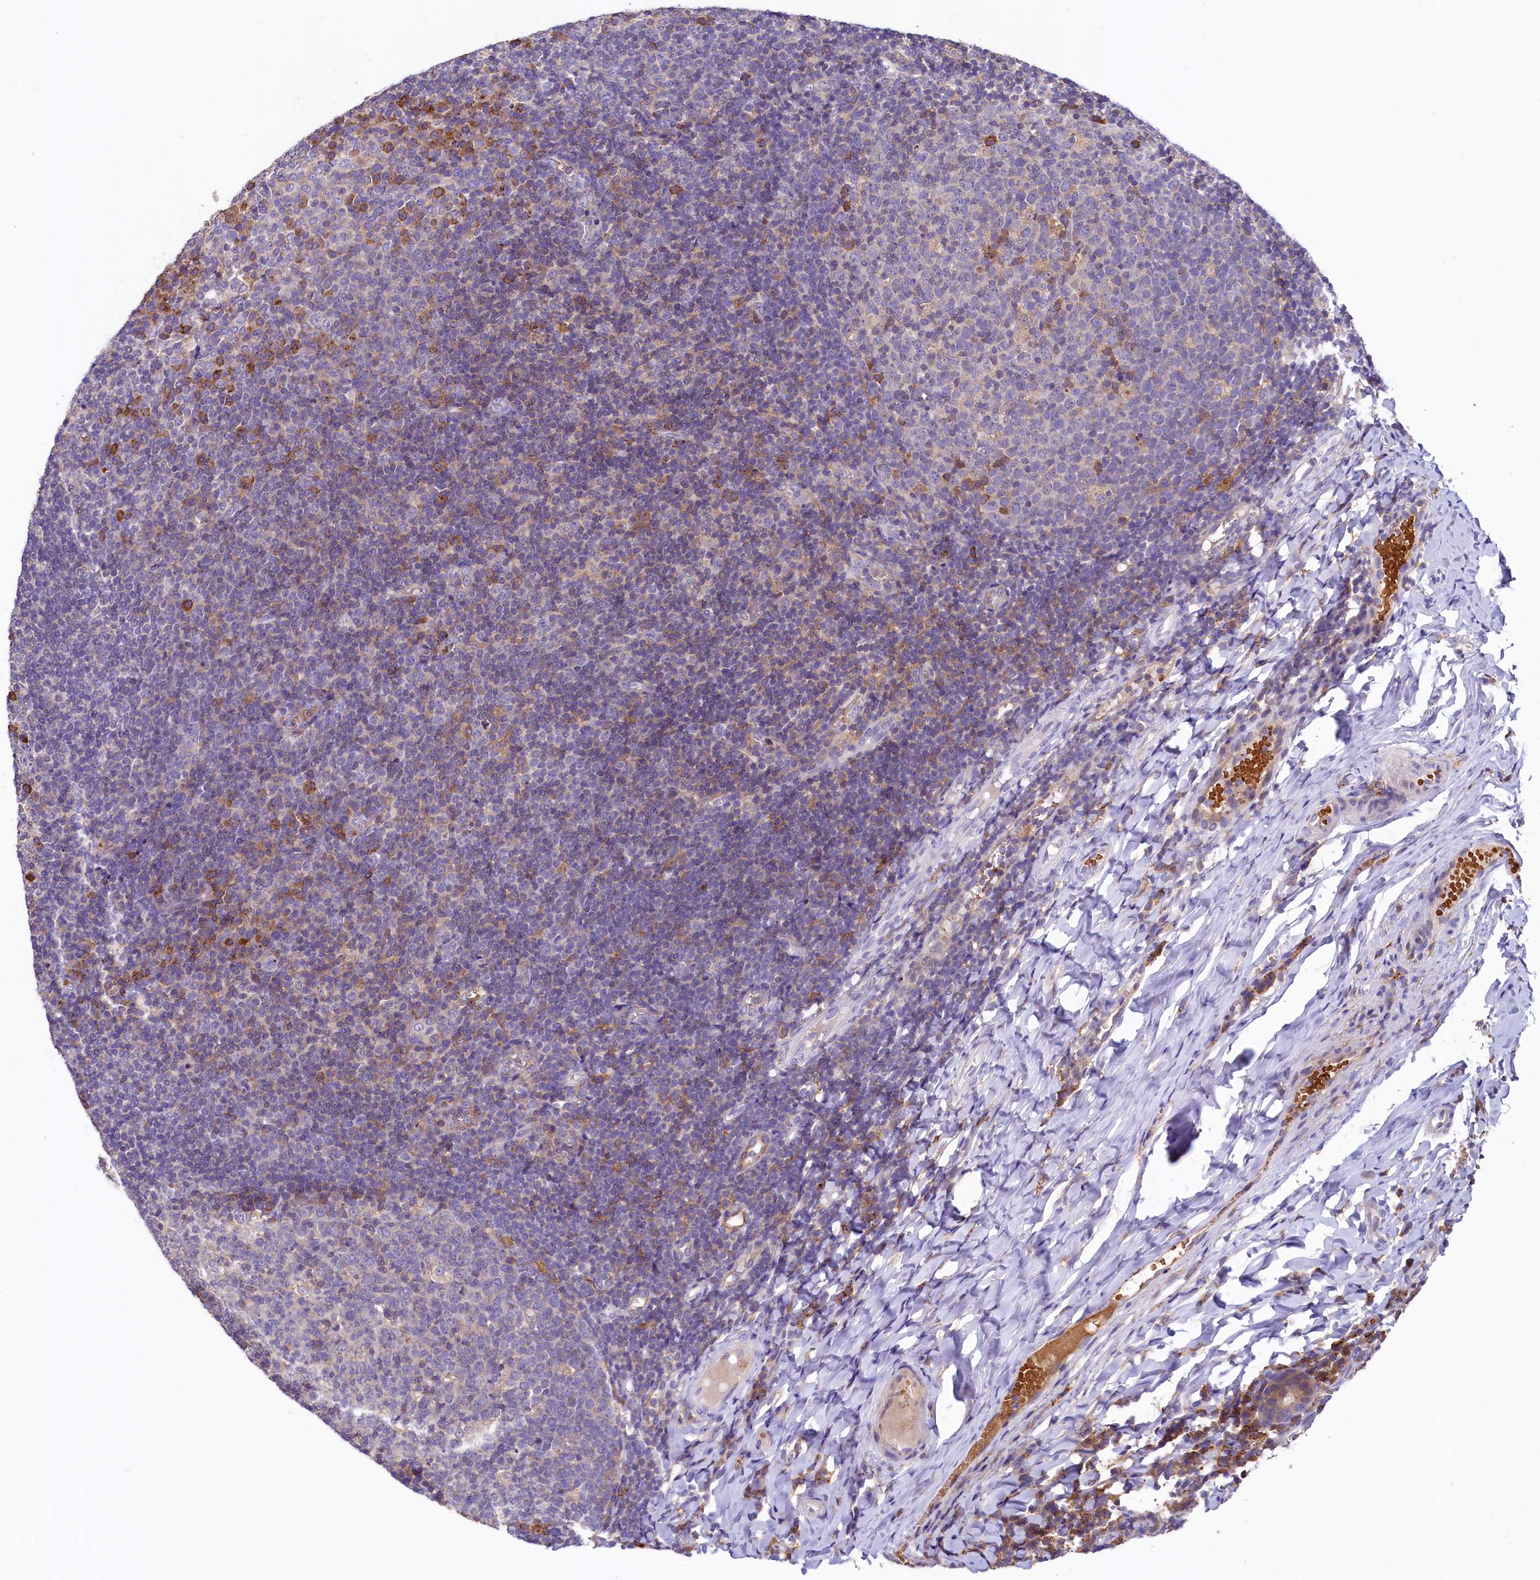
{"staining": {"intensity": "negative", "quantity": "none", "location": "none"}, "tissue": "tonsil", "cell_type": "Germinal center cells", "image_type": "normal", "snomed": [{"axis": "morphology", "description": "Normal tissue, NOS"}, {"axis": "topography", "description": "Tonsil"}], "caption": "Immunohistochemistry histopathology image of unremarkable tonsil: tonsil stained with DAB (3,3'-diaminobenzidine) displays no significant protein positivity in germinal center cells. (DAB immunohistochemistry with hematoxylin counter stain).", "gene": "HPS6", "patient": {"sex": "female", "age": 19}}